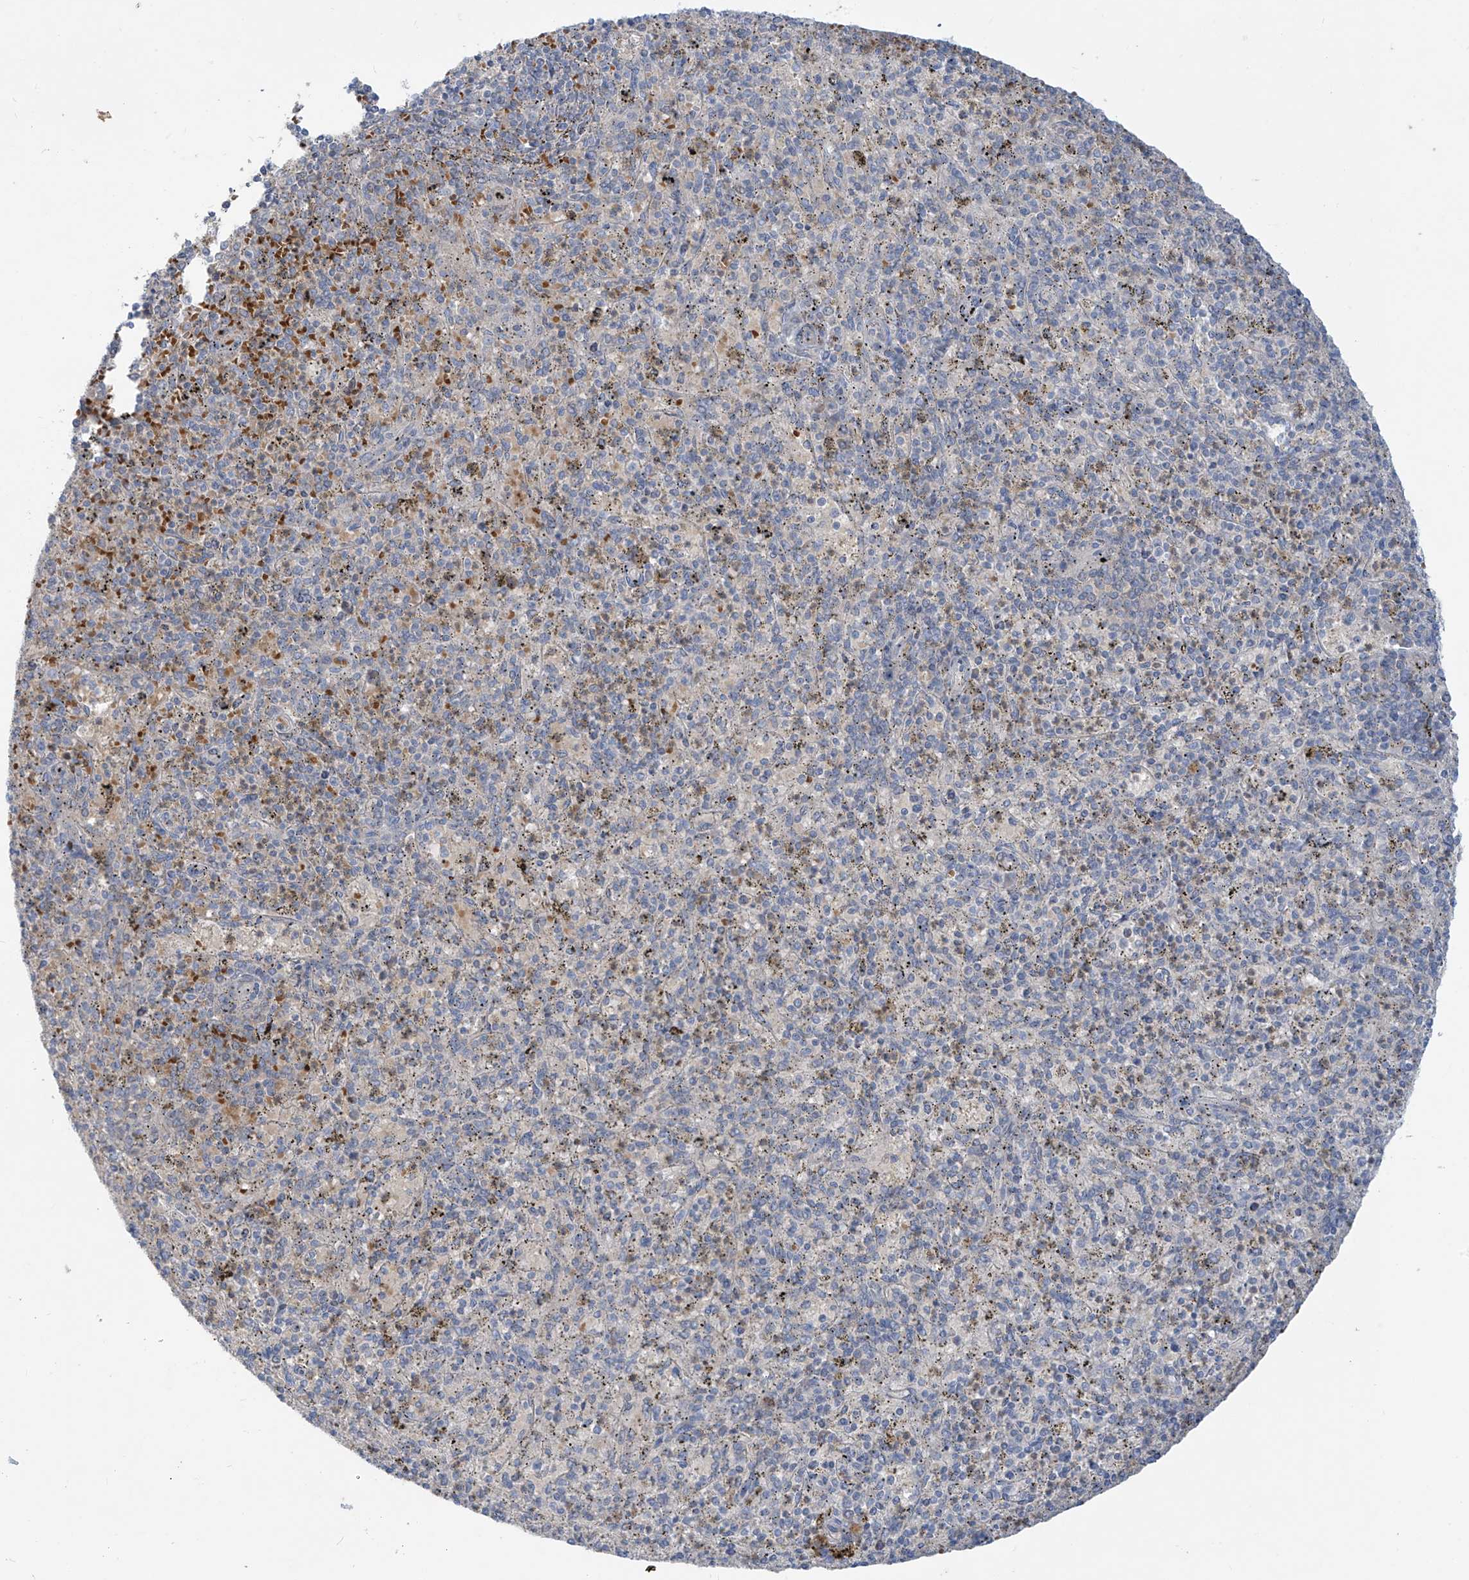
{"staining": {"intensity": "negative", "quantity": "none", "location": "none"}, "tissue": "spleen", "cell_type": "Cells in red pulp", "image_type": "normal", "snomed": [{"axis": "morphology", "description": "Normal tissue, NOS"}, {"axis": "topography", "description": "Spleen"}], "caption": "Normal spleen was stained to show a protein in brown. There is no significant positivity in cells in red pulp.", "gene": "DGKQ", "patient": {"sex": "male", "age": 72}}